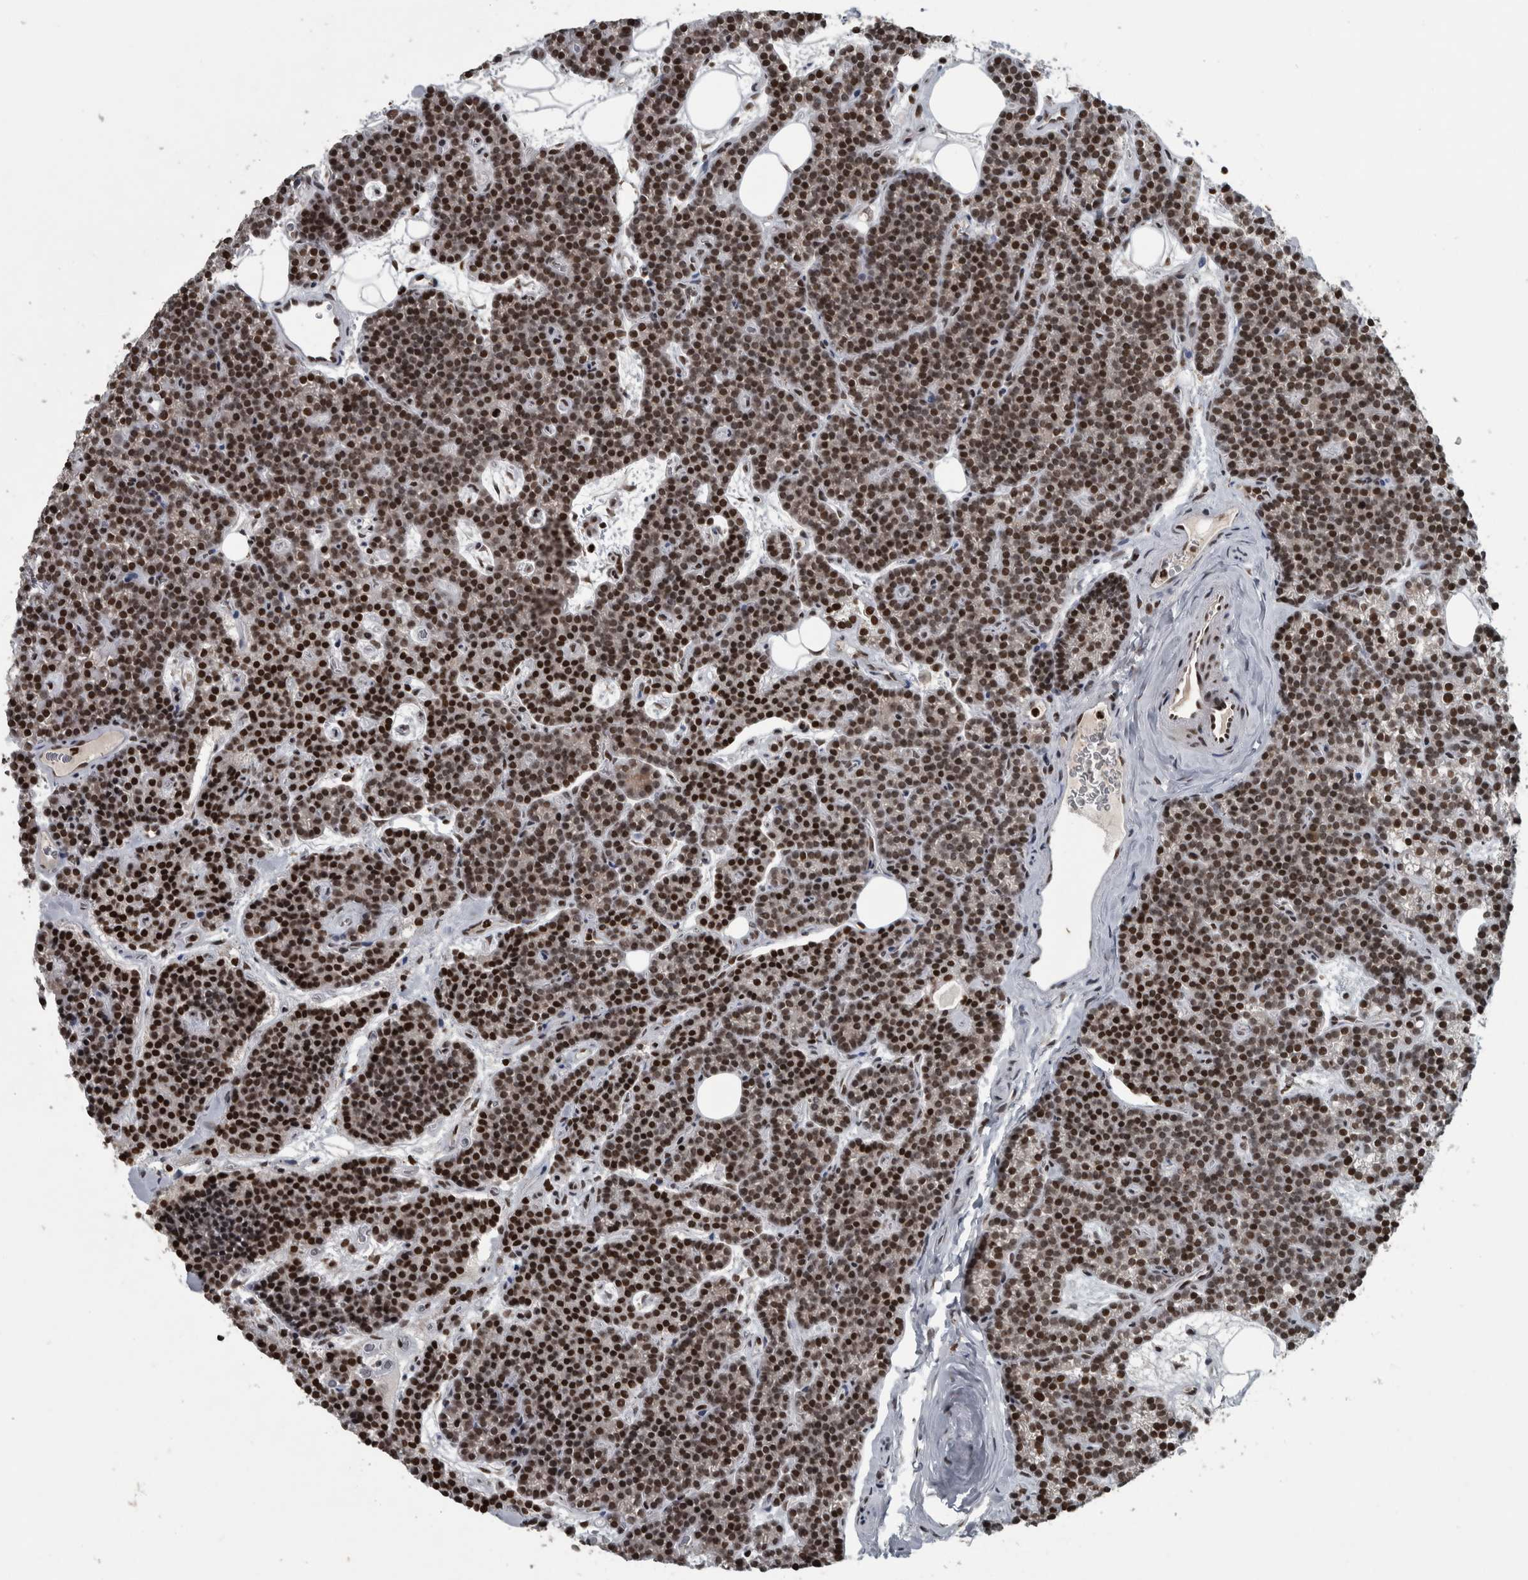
{"staining": {"intensity": "strong", "quantity": ">75%", "location": "nuclear"}, "tissue": "parathyroid gland", "cell_type": "Glandular cells", "image_type": "normal", "snomed": [{"axis": "morphology", "description": "Normal tissue, NOS"}, {"axis": "topography", "description": "Parathyroid gland"}], "caption": "Parathyroid gland stained with a brown dye exhibits strong nuclear positive positivity in about >75% of glandular cells.", "gene": "UNC50", "patient": {"sex": "male", "age": 42}}